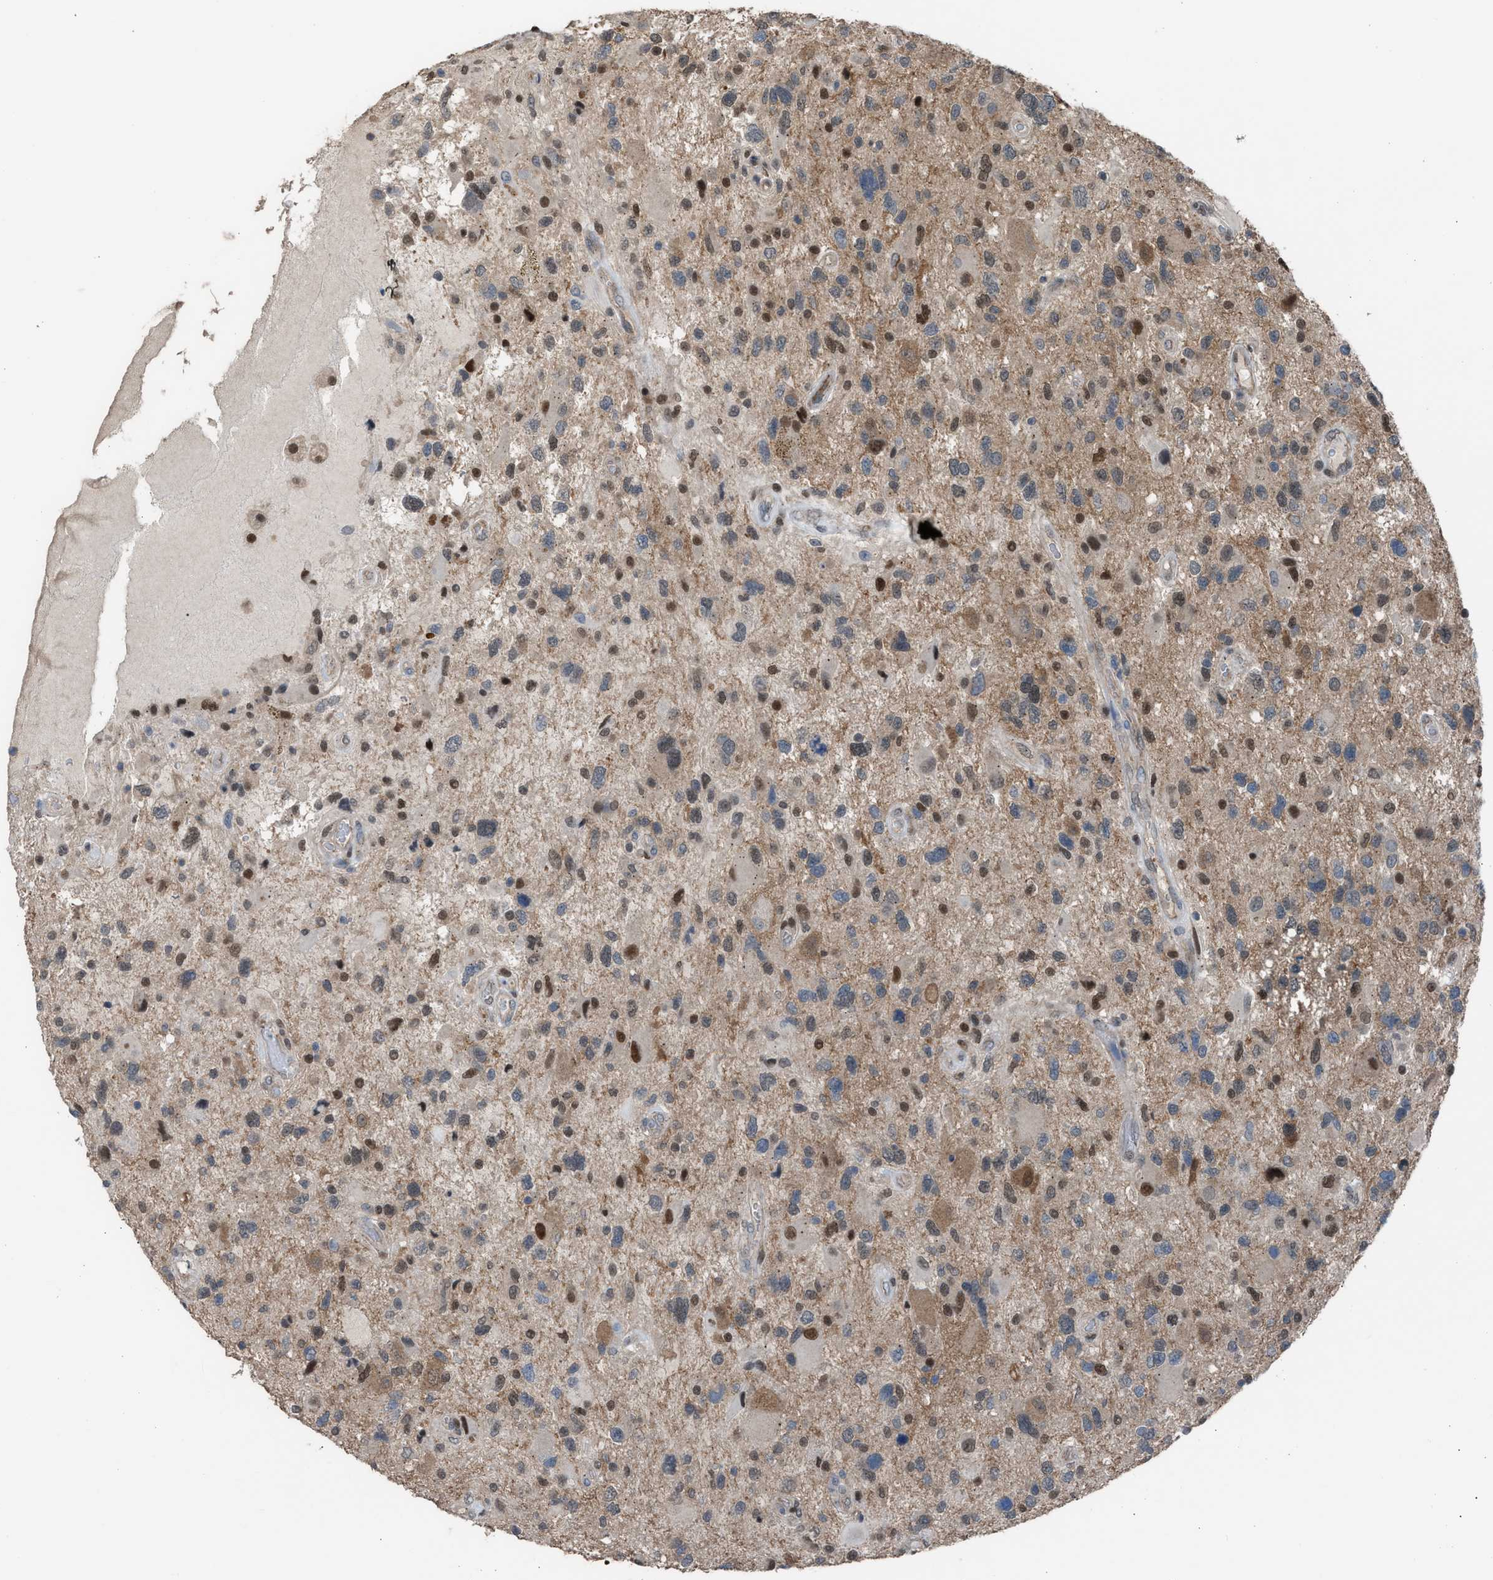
{"staining": {"intensity": "moderate", "quantity": "25%-75%", "location": "cytoplasmic/membranous,nuclear"}, "tissue": "glioma", "cell_type": "Tumor cells", "image_type": "cancer", "snomed": [{"axis": "morphology", "description": "Glioma, malignant, High grade"}, {"axis": "topography", "description": "Brain"}], "caption": "Glioma stained with DAB IHC demonstrates medium levels of moderate cytoplasmic/membranous and nuclear staining in about 25%-75% of tumor cells.", "gene": "CRTC1", "patient": {"sex": "male", "age": 33}}